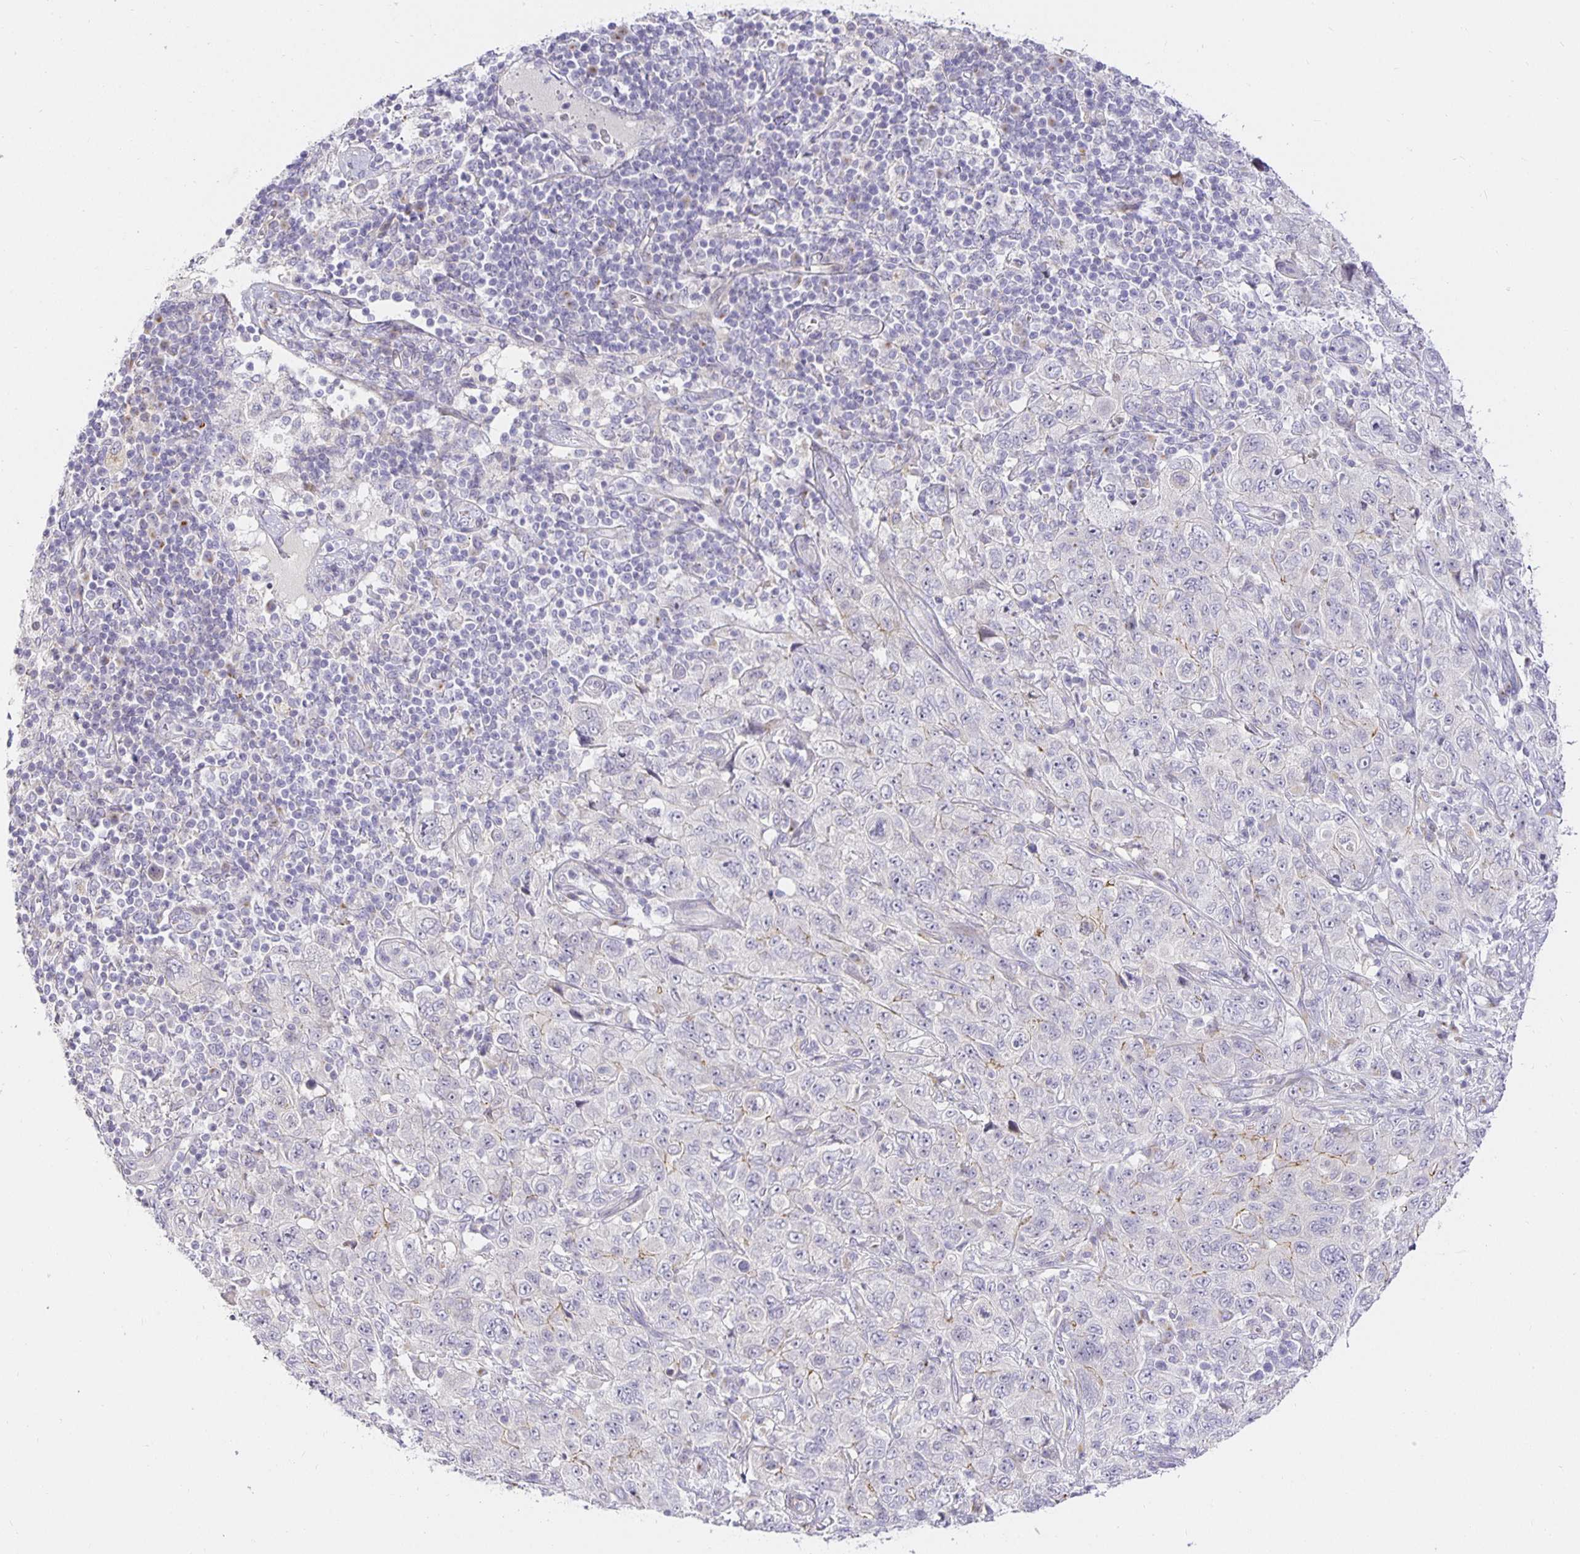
{"staining": {"intensity": "negative", "quantity": "none", "location": "none"}, "tissue": "pancreatic cancer", "cell_type": "Tumor cells", "image_type": "cancer", "snomed": [{"axis": "morphology", "description": "Adenocarcinoma, NOS"}, {"axis": "topography", "description": "Pancreas"}], "caption": "Tumor cells show no significant expression in adenocarcinoma (pancreatic).", "gene": "TJP3", "patient": {"sex": "male", "age": 68}}